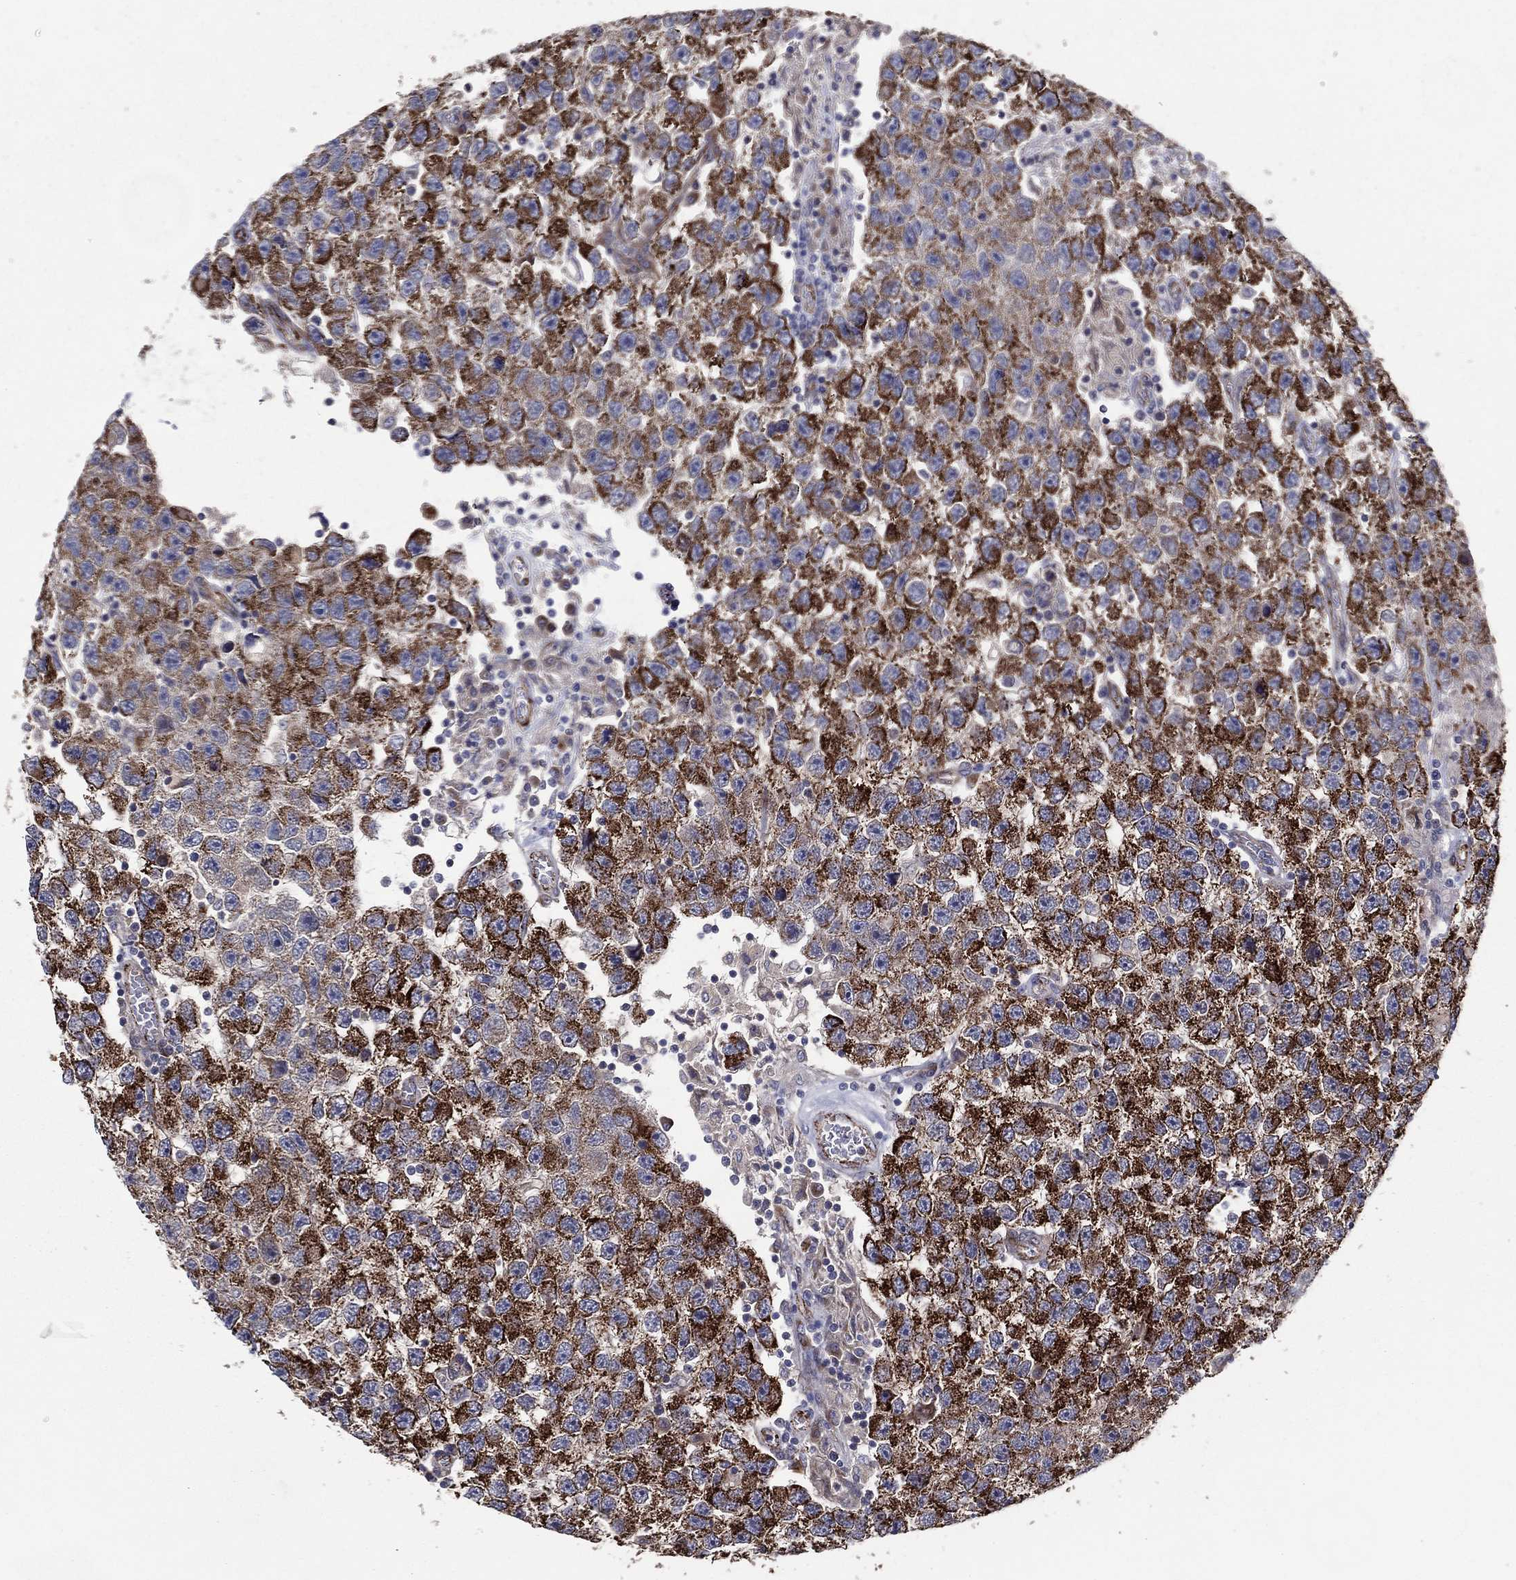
{"staining": {"intensity": "strong", "quantity": "25%-75%", "location": "cytoplasmic/membranous"}, "tissue": "testis cancer", "cell_type": "Tumor cells", "image_type": "cancer", "snomed": [{"axis": "morphology", "description": "Seminoma, NOS"}, {"axis": "topography", "description": "Testis"}], "caption": "The immunohistochemical stain shows strong cytoplasmic/membranous staining in tumor cells of seminoma (testis) tissue.", "gene": "ARHGAP11A", "patient": {"sex": "male", "age": 26}}